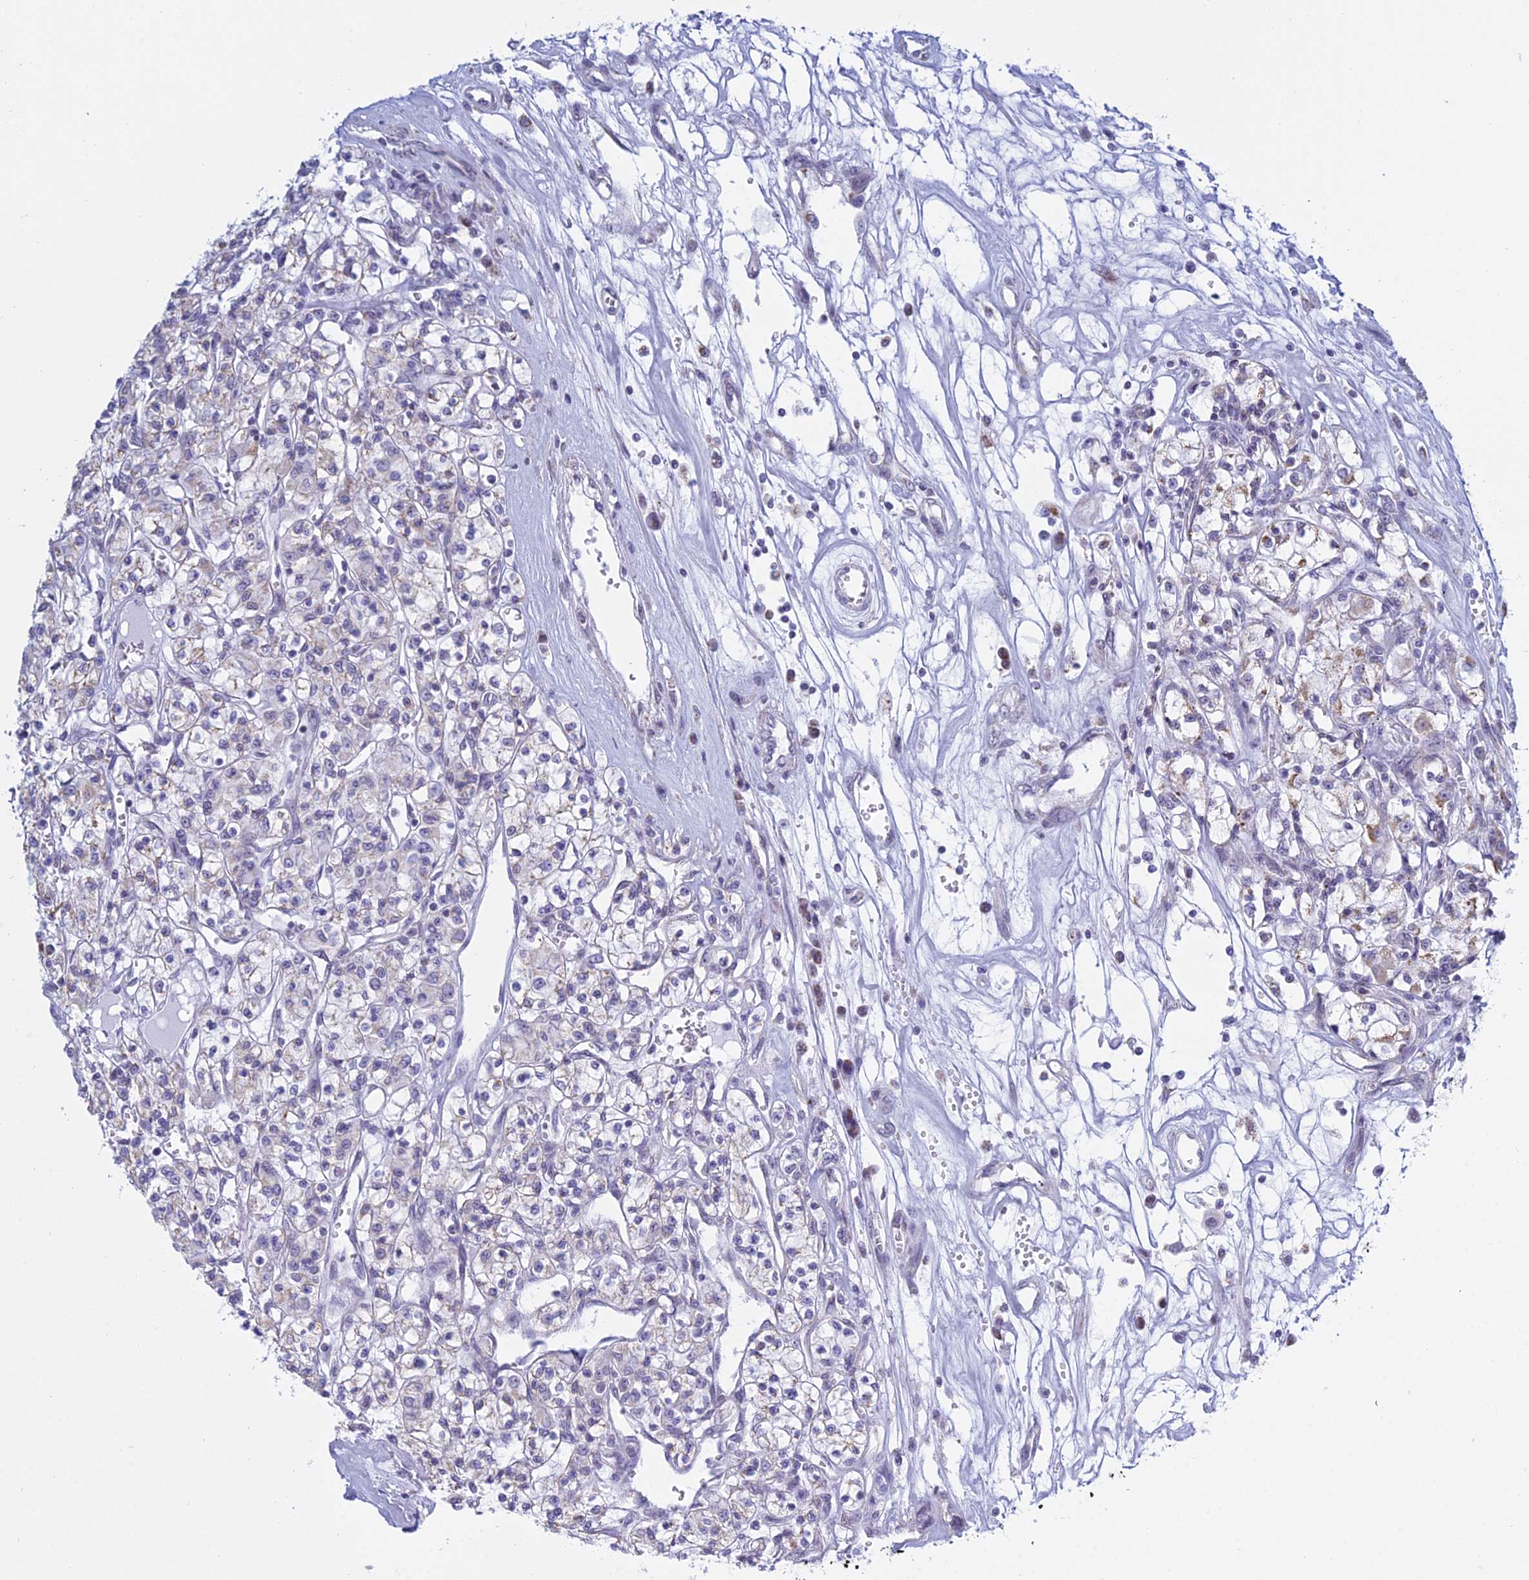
{"staining": {"intensity": "weak", "quantity": "<25%", "location": "cytoplasmic/membranous"}, "tissue": "renal cancer", "cell_type": "Tumor cells", "image_type": "cancer", "snomed": [{"axis": "morphology", "description": "Adenocarcinoma, NOS"}, {"axis": "topography", "description": "Kidney"}], "caption": "Immunohistochemistry of human renal cancer demonstrates no expression in tumor cells. Brightfield microscopy of immunohistochemistry stained with DAB (3,3'-diaminobenzidine) (brown) and hematoxylin (blue), captured at high magnification.", "gene": "KLF14", "patient": {"sex": "female", "age": 59}}